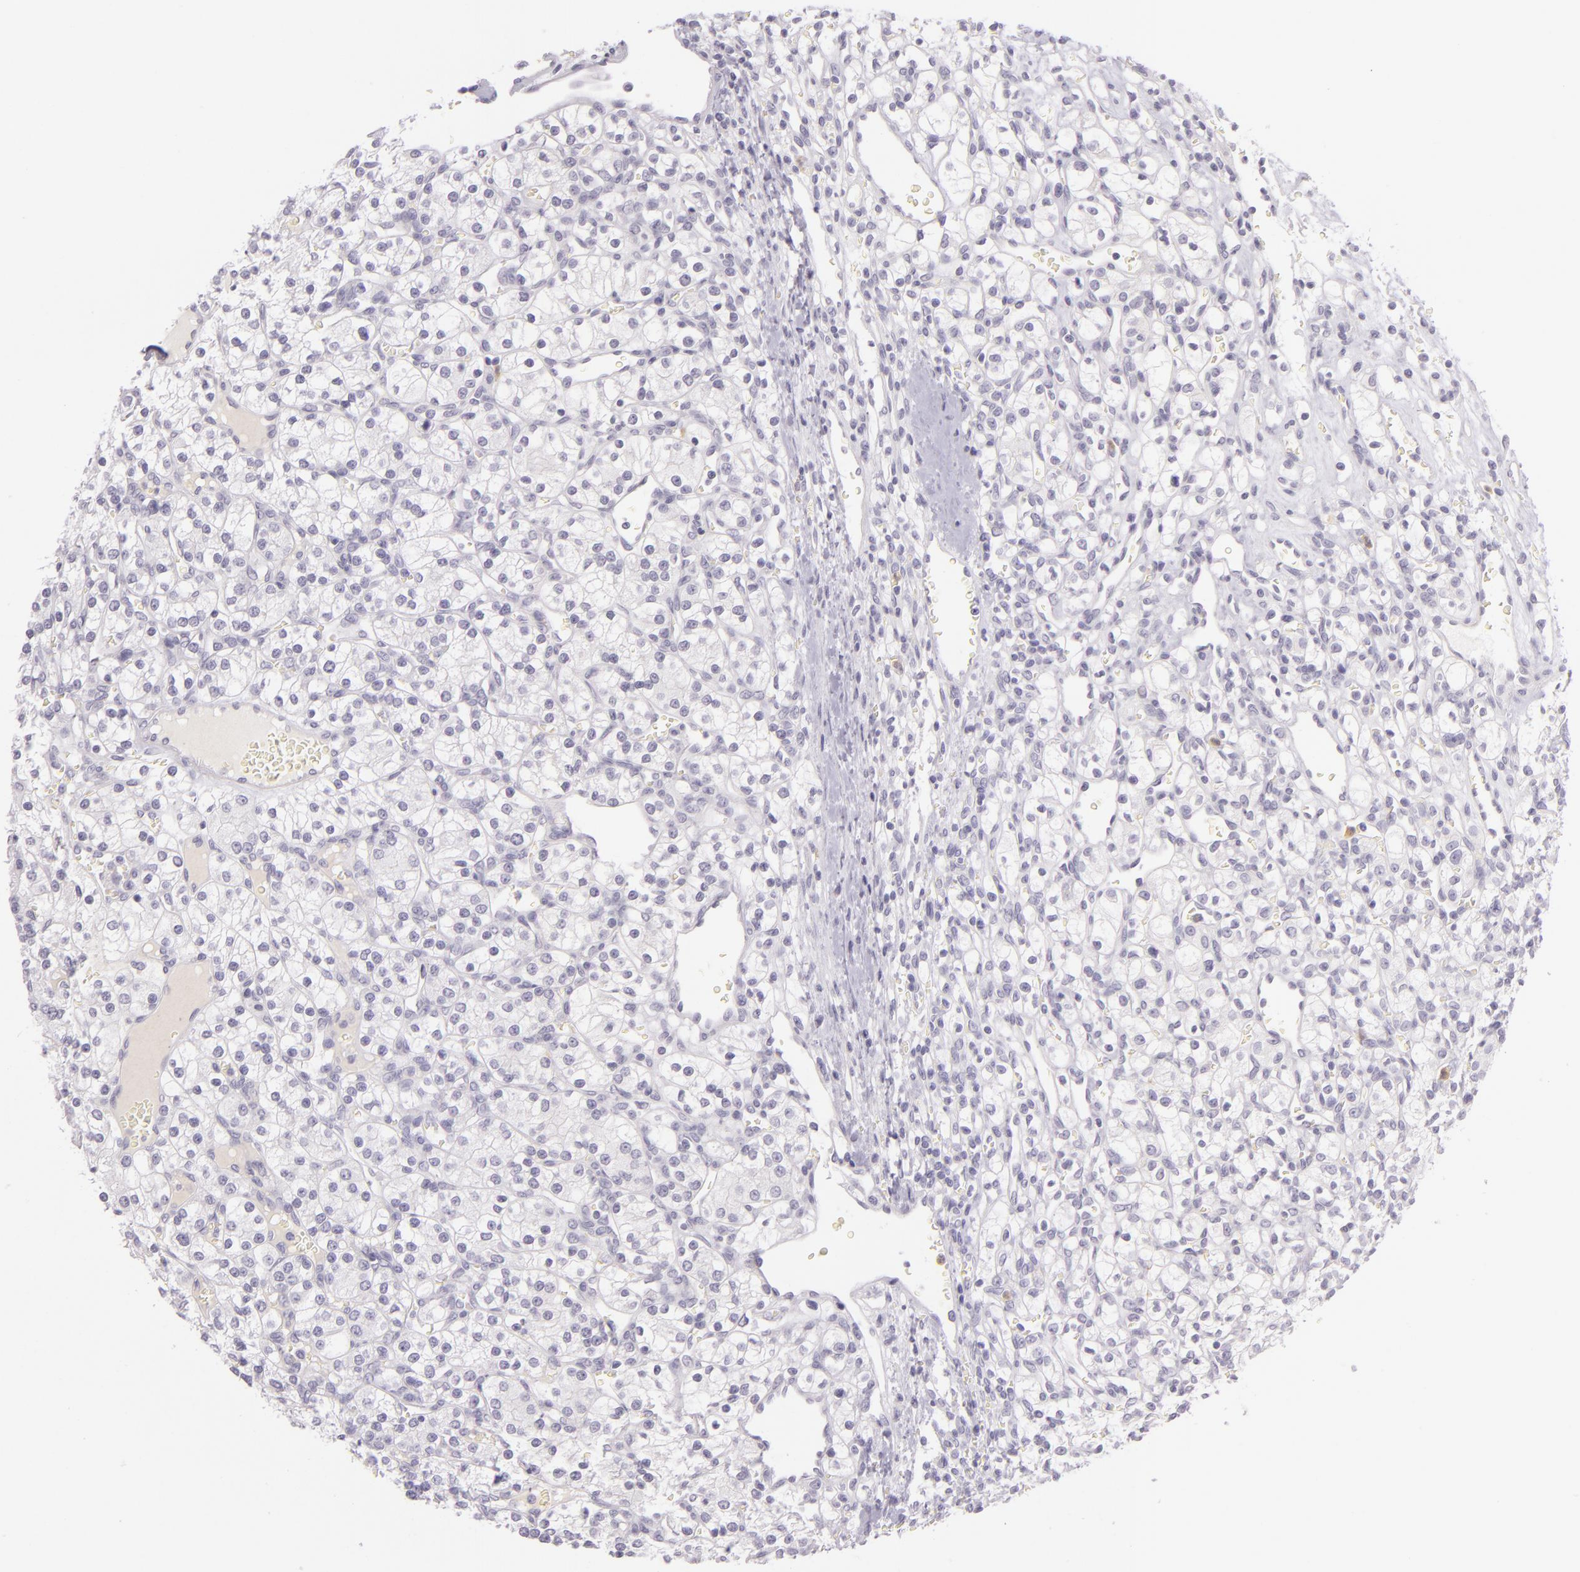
{"staining": {"intensity": "negative", "quantity": "none", "location": "none"}, "tissue": "renal cancer", "cell_type": "Tumor cells", "image_type": "cancer", "snomed": [{"axis": "morphology", "description": "Adenocarcinoma, NOS"}, {"axis": "topography", "description": "Kidney"}], "caption": "Immunohistochemistry (IHC) histopathology image of neoplastic tissue: renal adenocarcinoma stained with DAB (3,3'-diaminobenzidine) reveals no significant protein positivity in tumor cells.", "gene": "CBS", "patient": {"sex": "female", "age": 62}}